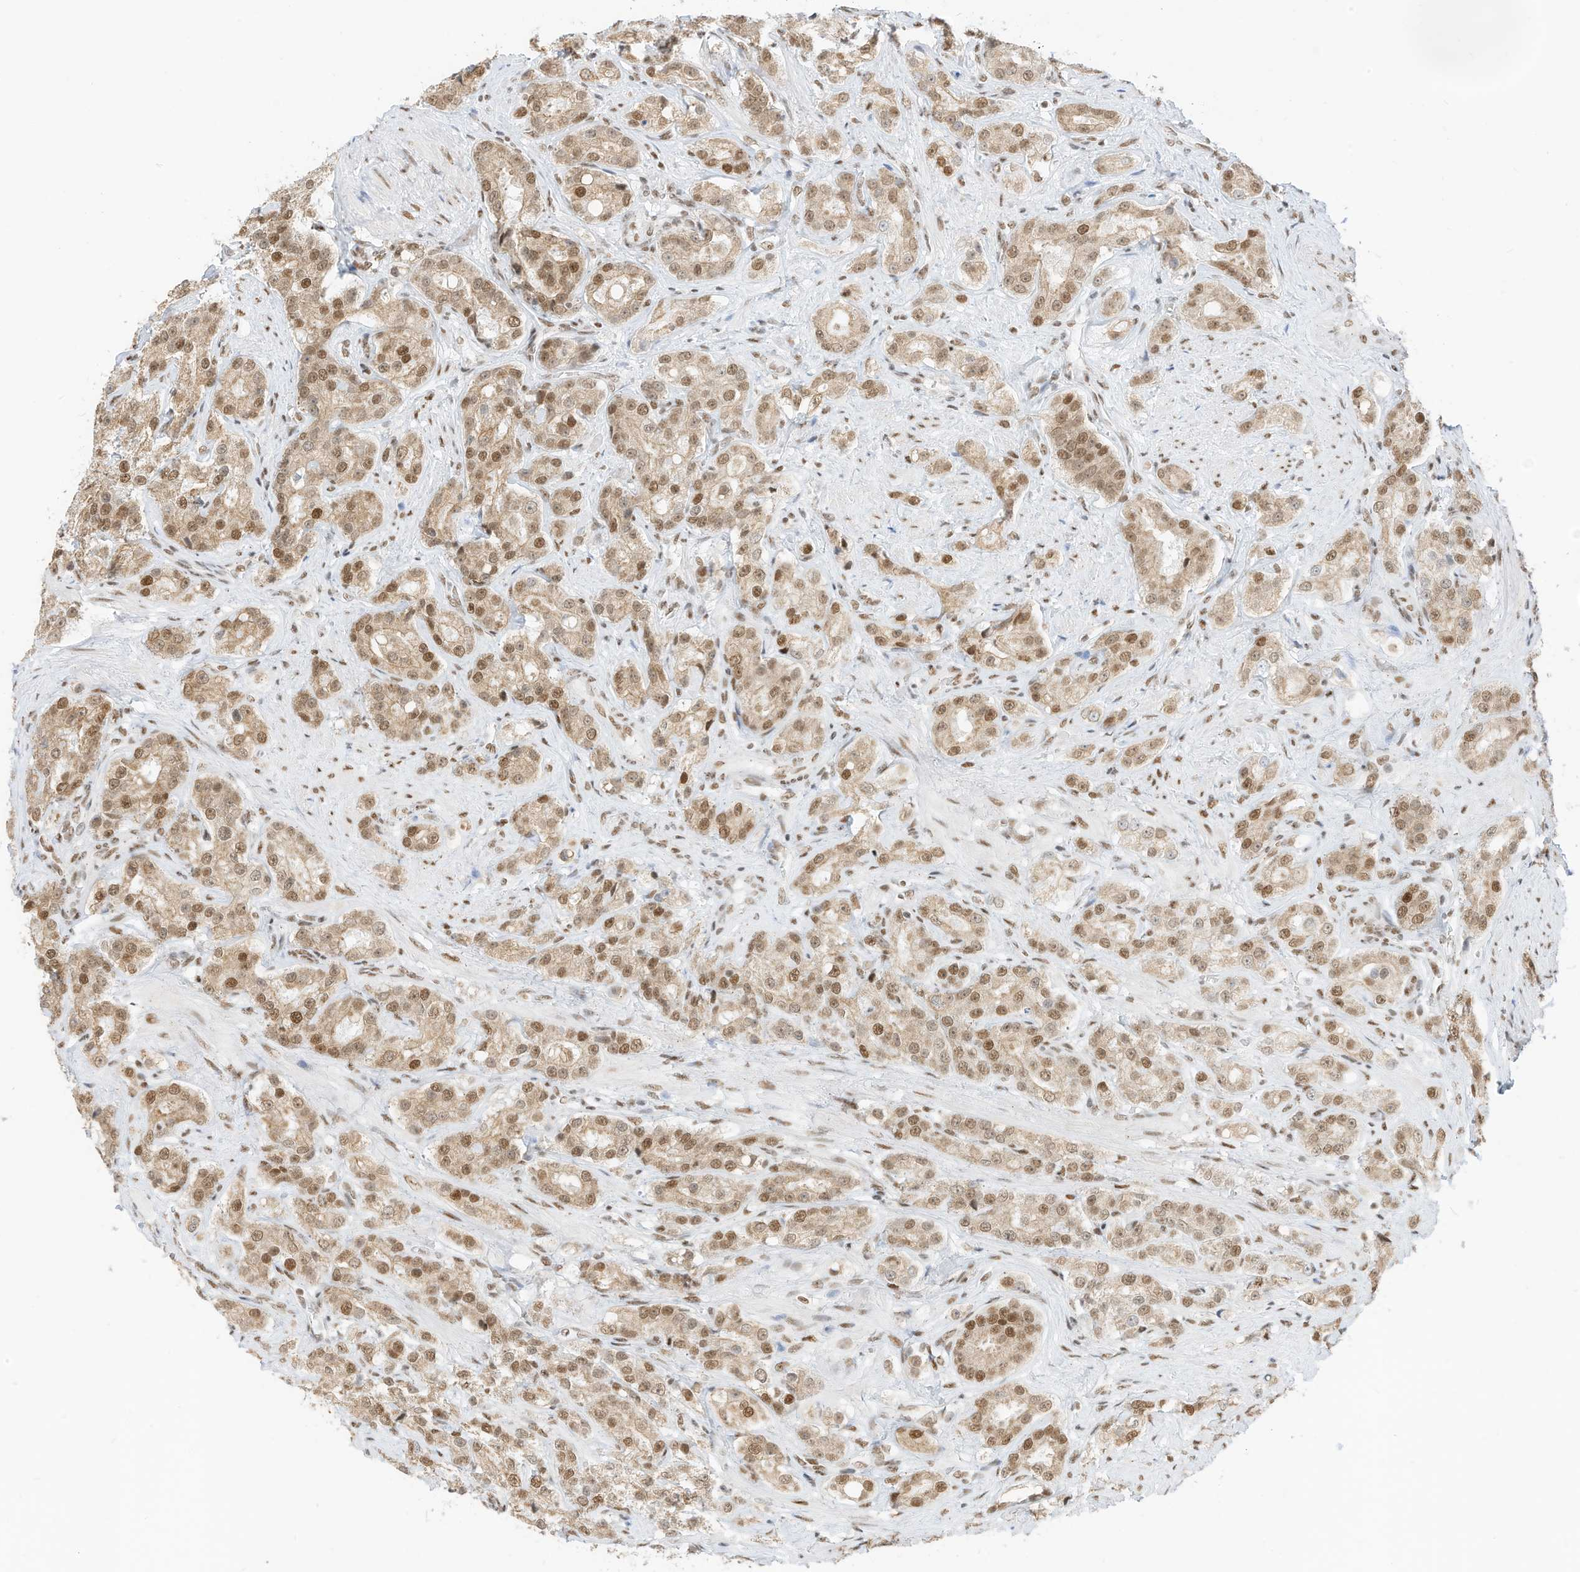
{"staining": {"intensity": "moderate", "quantity": ">75%", "location": "nuclear"}, "tissue": "prostate cancer", "cell_type": "Tumor cells", "image_type": "cancer", "snomed": [{"axis": "morphology", "description": "Adenocarcinoma, High grade"}, {"axis": "topography", "description": "Prostate"}], "caption": "Prostate high-grade adenocarcinoma stained for a protein (brown) shows moderate nuclear positive expression in approximately >75% of tumor cells.", "gene": "SMARCA2", "patient": {"sex": "male", "age": 60}}